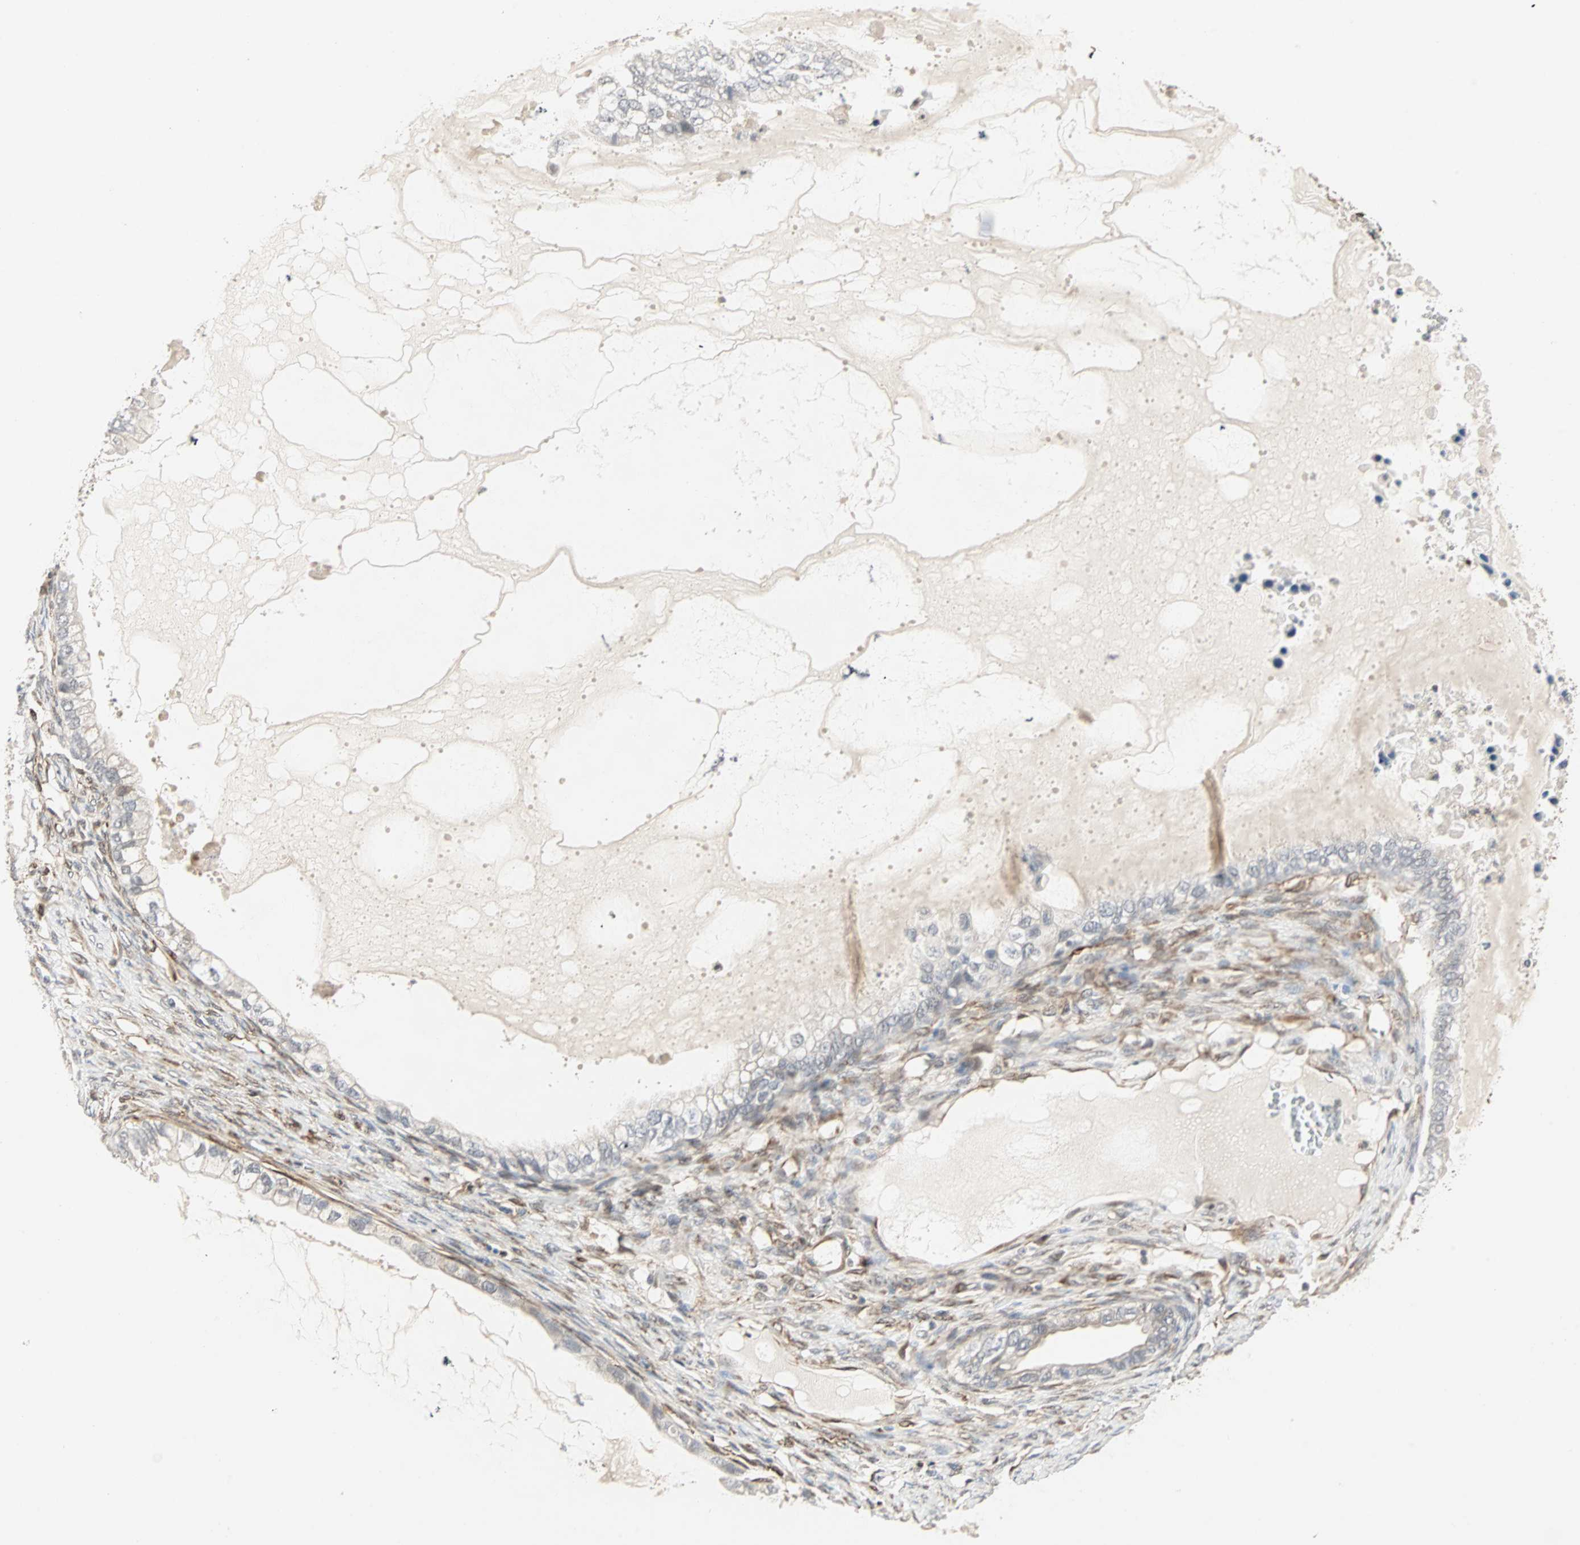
{"staining": {"intensity": "negative", "quantity": "none", "location": "none"}, "tissue": "ovarian cancer", "cell_type": "Tumor cells", "image_type": "cancer", "snomed": [{"axis": "morphology", "description": "Cystadenocarcinoma, mucinous, NOS"}, {"axis": "topography", "description": "Ovary"}], "caption": "A histopathology image of mucinous cystadenocarcinoma (ovarian) stained for a protein reveals no brown staining in tumor cells.", "gene": "TRPV4", "patient": {"sex": "female", "age": 80}}